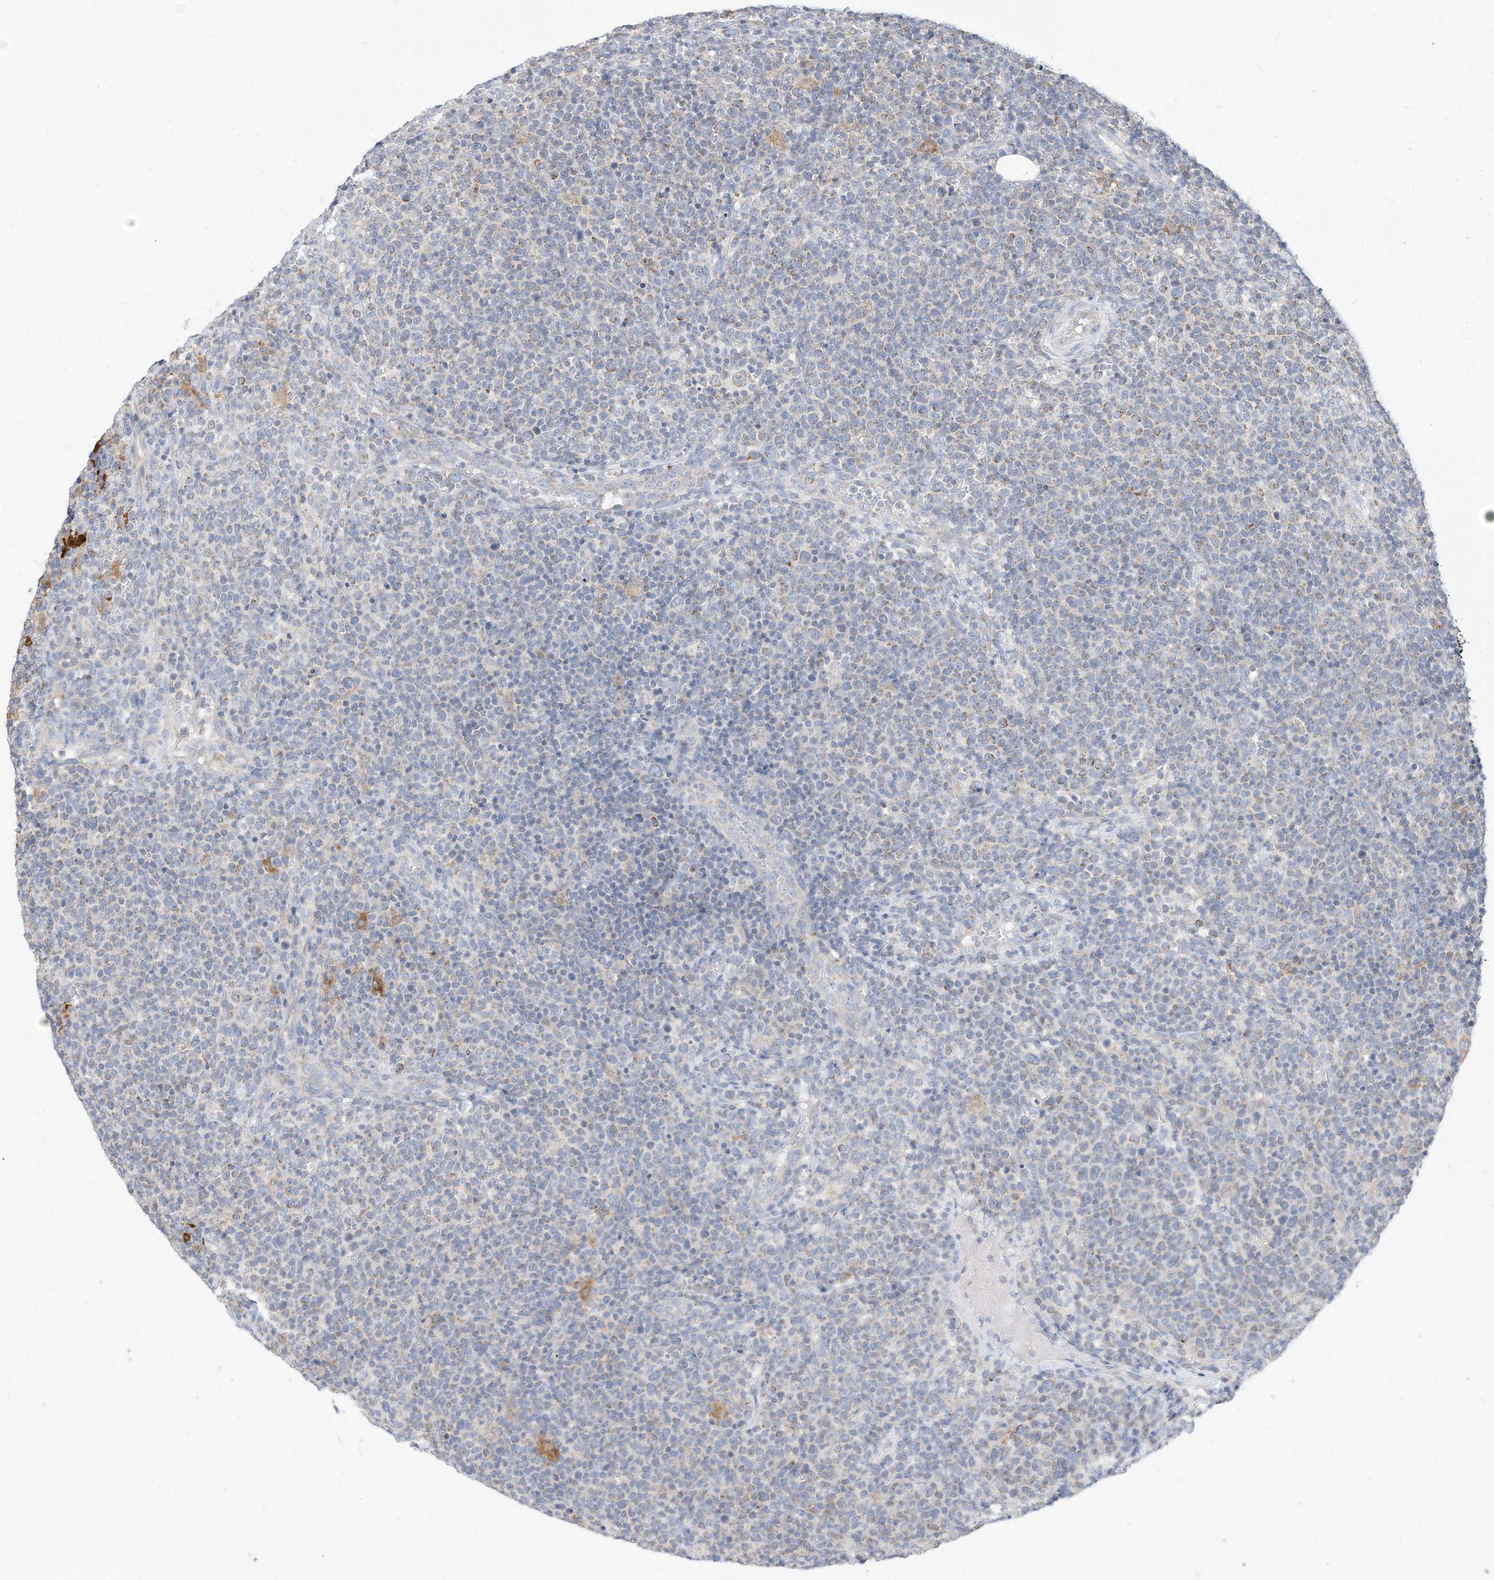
{"staining": {"intensity": "weak", "quantity": "<25%", "location": "cytoplasmic/membranous"}, "tissue": "lymphoma", "cell_type": "Tumor cells", "image_type": "cancer", "snomed": [{"axis": "morphology", "description": "Malignant lymphoma, non-Hodgkin's type, High grade"}, {"axis": "topography", "description": "Lymph node"}], "caption": "This is an immunohistochemistry photomicrograph of lymphoma. There is no expression in tumor cells.", "gene": "RHOH", "patient": {"sex": "male", "age": 61}}